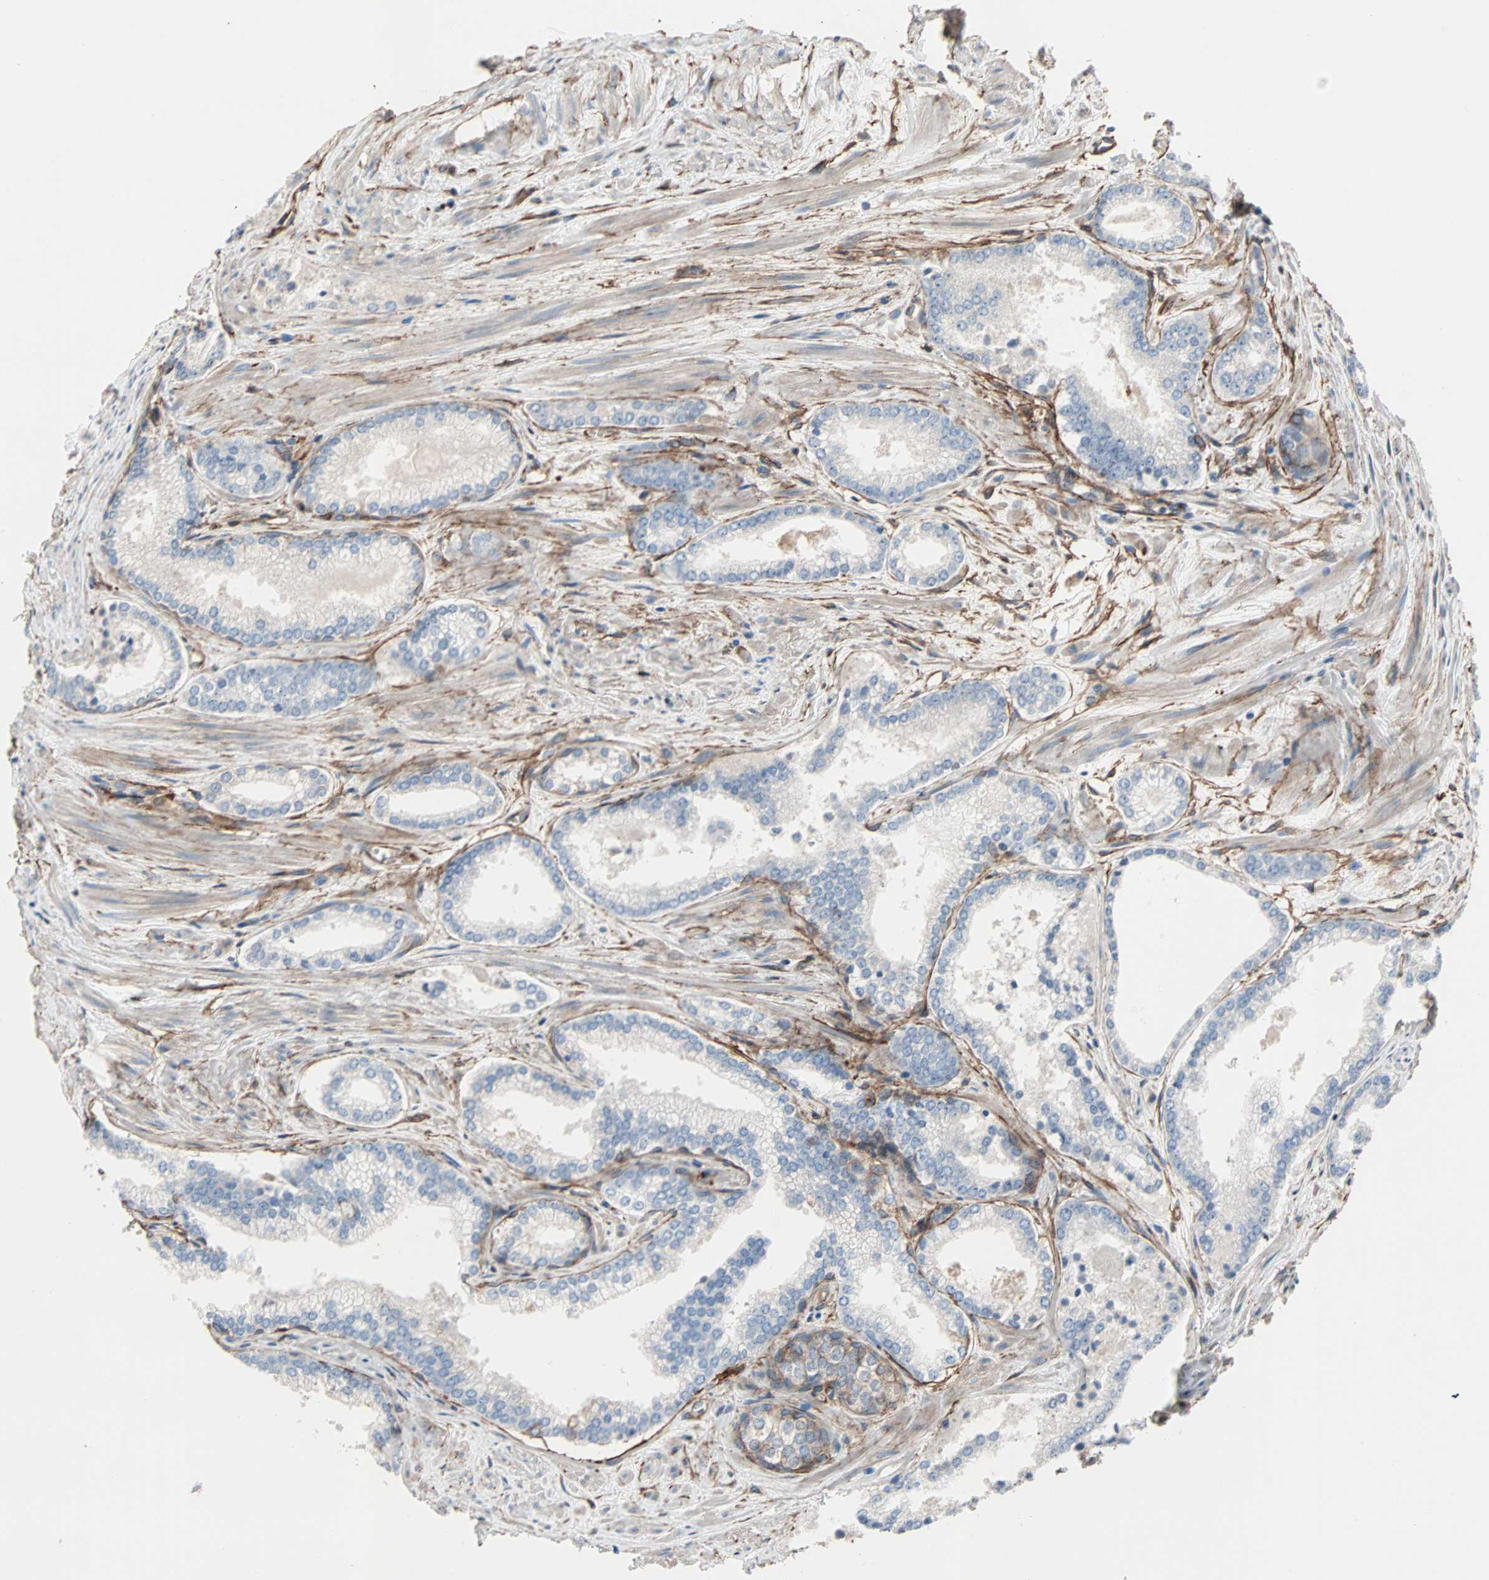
{"staining": {"intensity": "negative", "quantity": "none", "location": "none"}, "tissue": "prostate cancer", "cell_type": "Tumor cells", "image_type": "cancer", "snomed": [{"axis": "morphology", "description": "Adenocarcinoma, Low grade"}, {"axis": "topography", "description": "Prostate"}], "caption": "Immunohistochemistry (IHC) of human prostate cancer displays no expression in tumor cells.", "gene": "EPB41L2", "patient": {"sex": "male", "age": 60}}